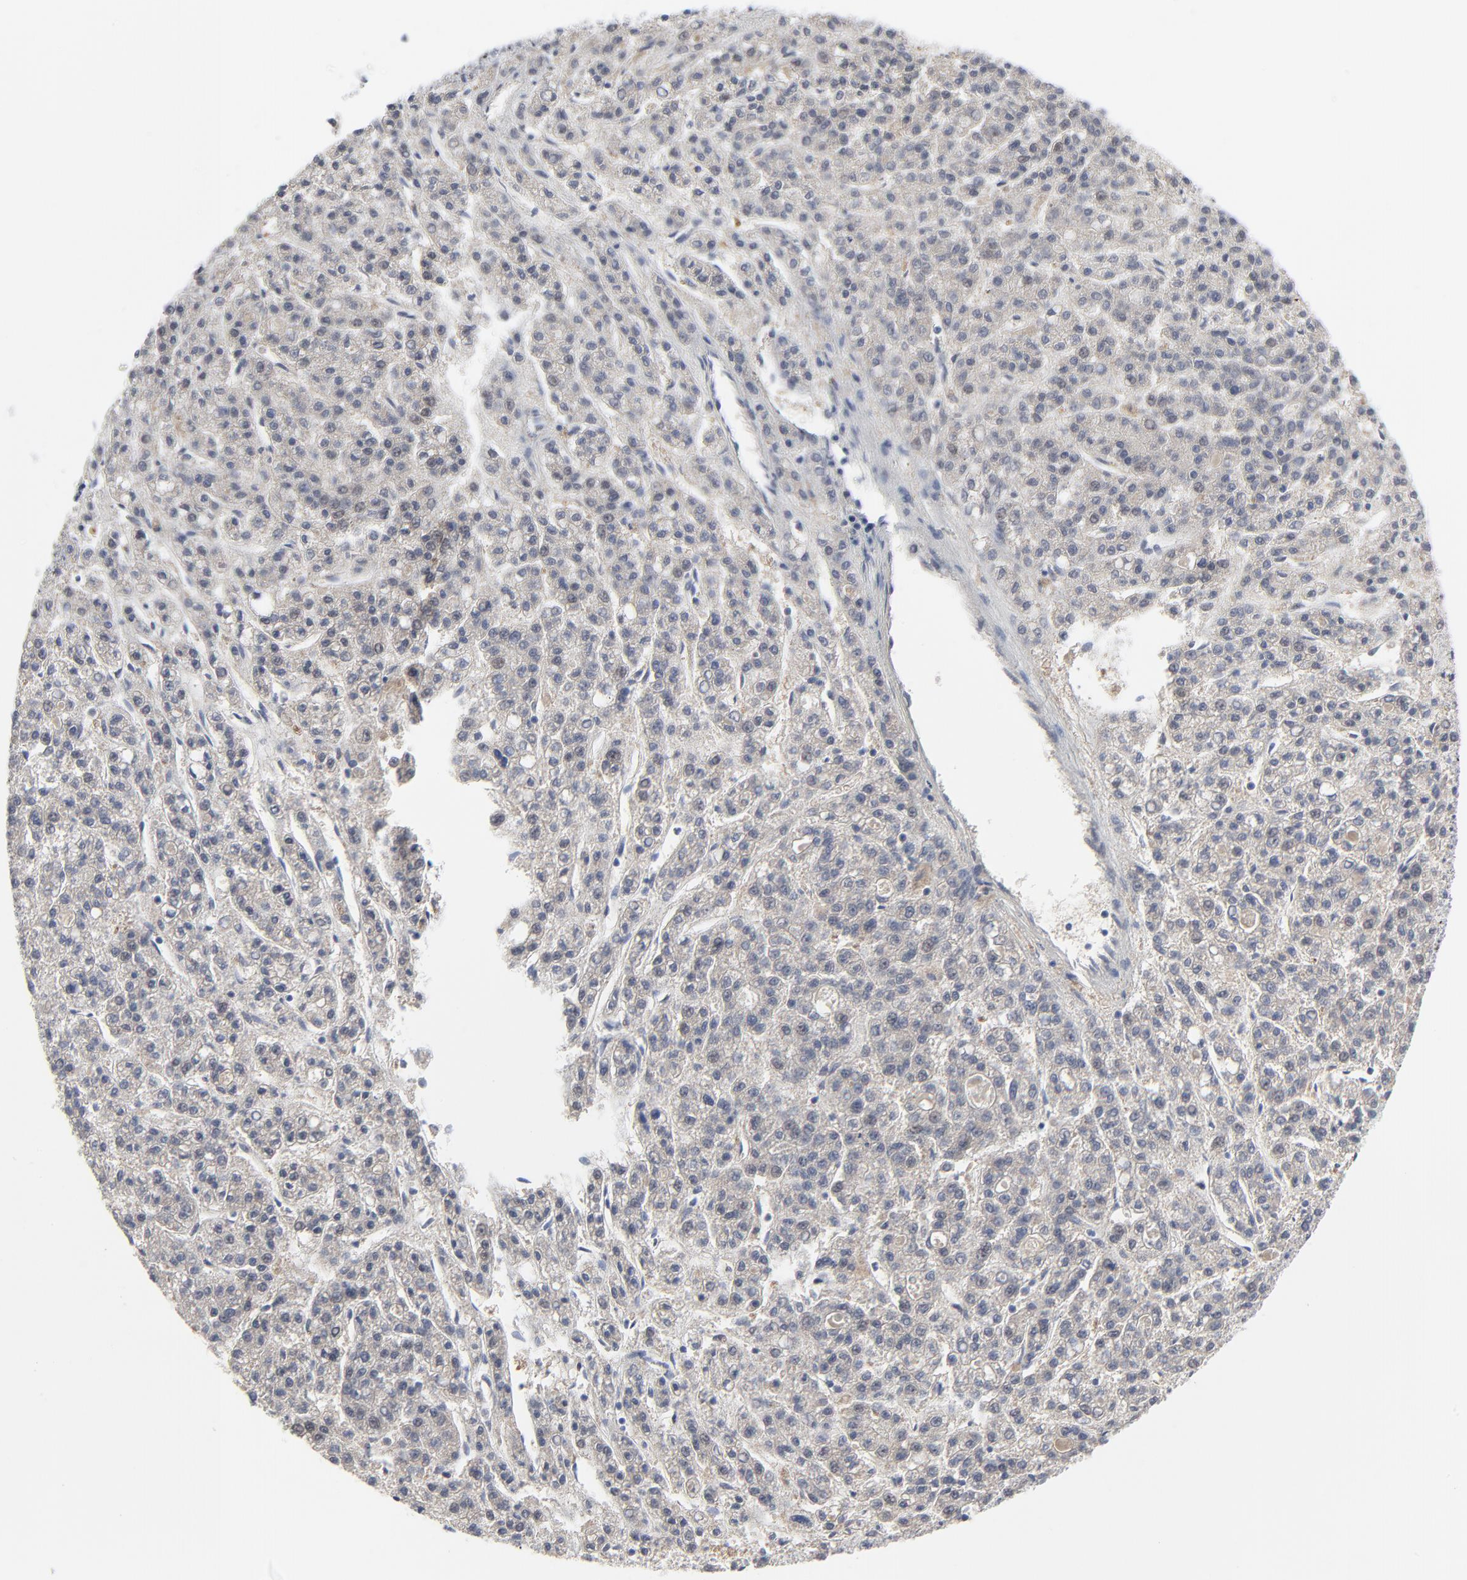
{"staining": {"intensity": "weak", "quantity": "<25%", "location": "nuclear"}, "tissue": "liver cancer", "cell_type": "Tumor cells", "image_type": "cancer", "snomed": [{"axis": "morphology", "description": "Carcinoma, Hepatocellular, NOS"}, {"axis": "topography", "description": "Liver"}], "caption": "A photomicrograph of human liver cancer (hepatocellular carcinoma) is negative for staining in tumor cells.", "gene": "ZNF589", "patient": {"sex": "male", "age": 70}}